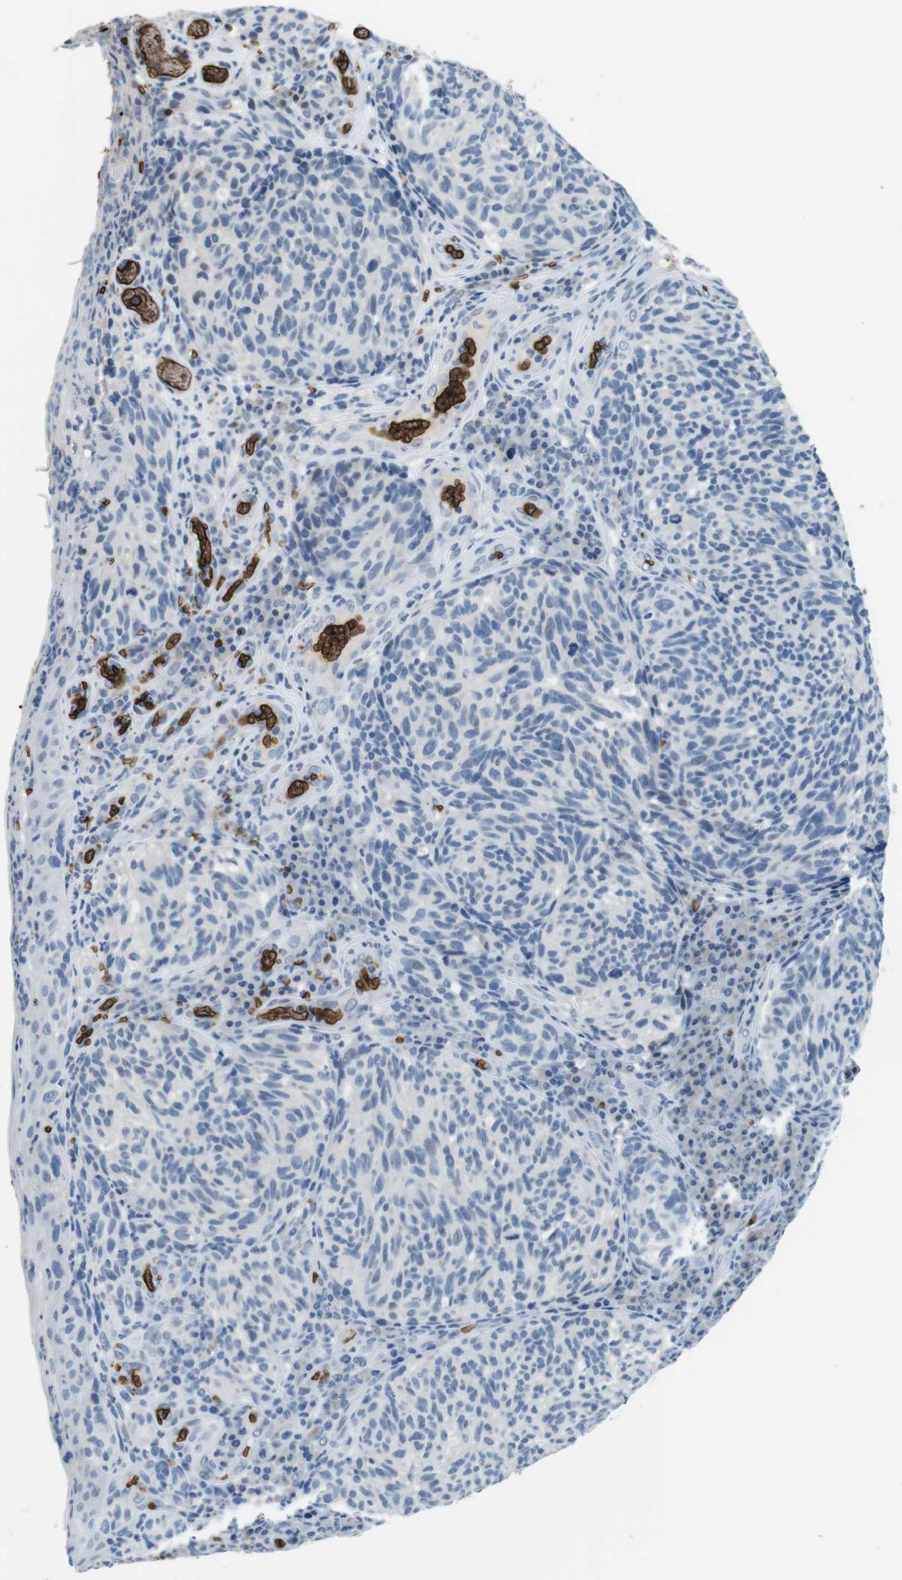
{"staining": {"intensity": "negative", "quantity": "none", "location": "none"}, "tissue": "melanoma", "cell_type": "Tumor cells", "image_type": "cancer", "snomed": [{"axis": "morphology", "description": "Malignant melanoma, NOS"}, {"axis": "topography", "description": "Skin"}], "caption": "IHC of melanoma shows no positivity in tumor cells.", "gene": "SLC4A1", "patient": {"sex": "female", "age": 73}}